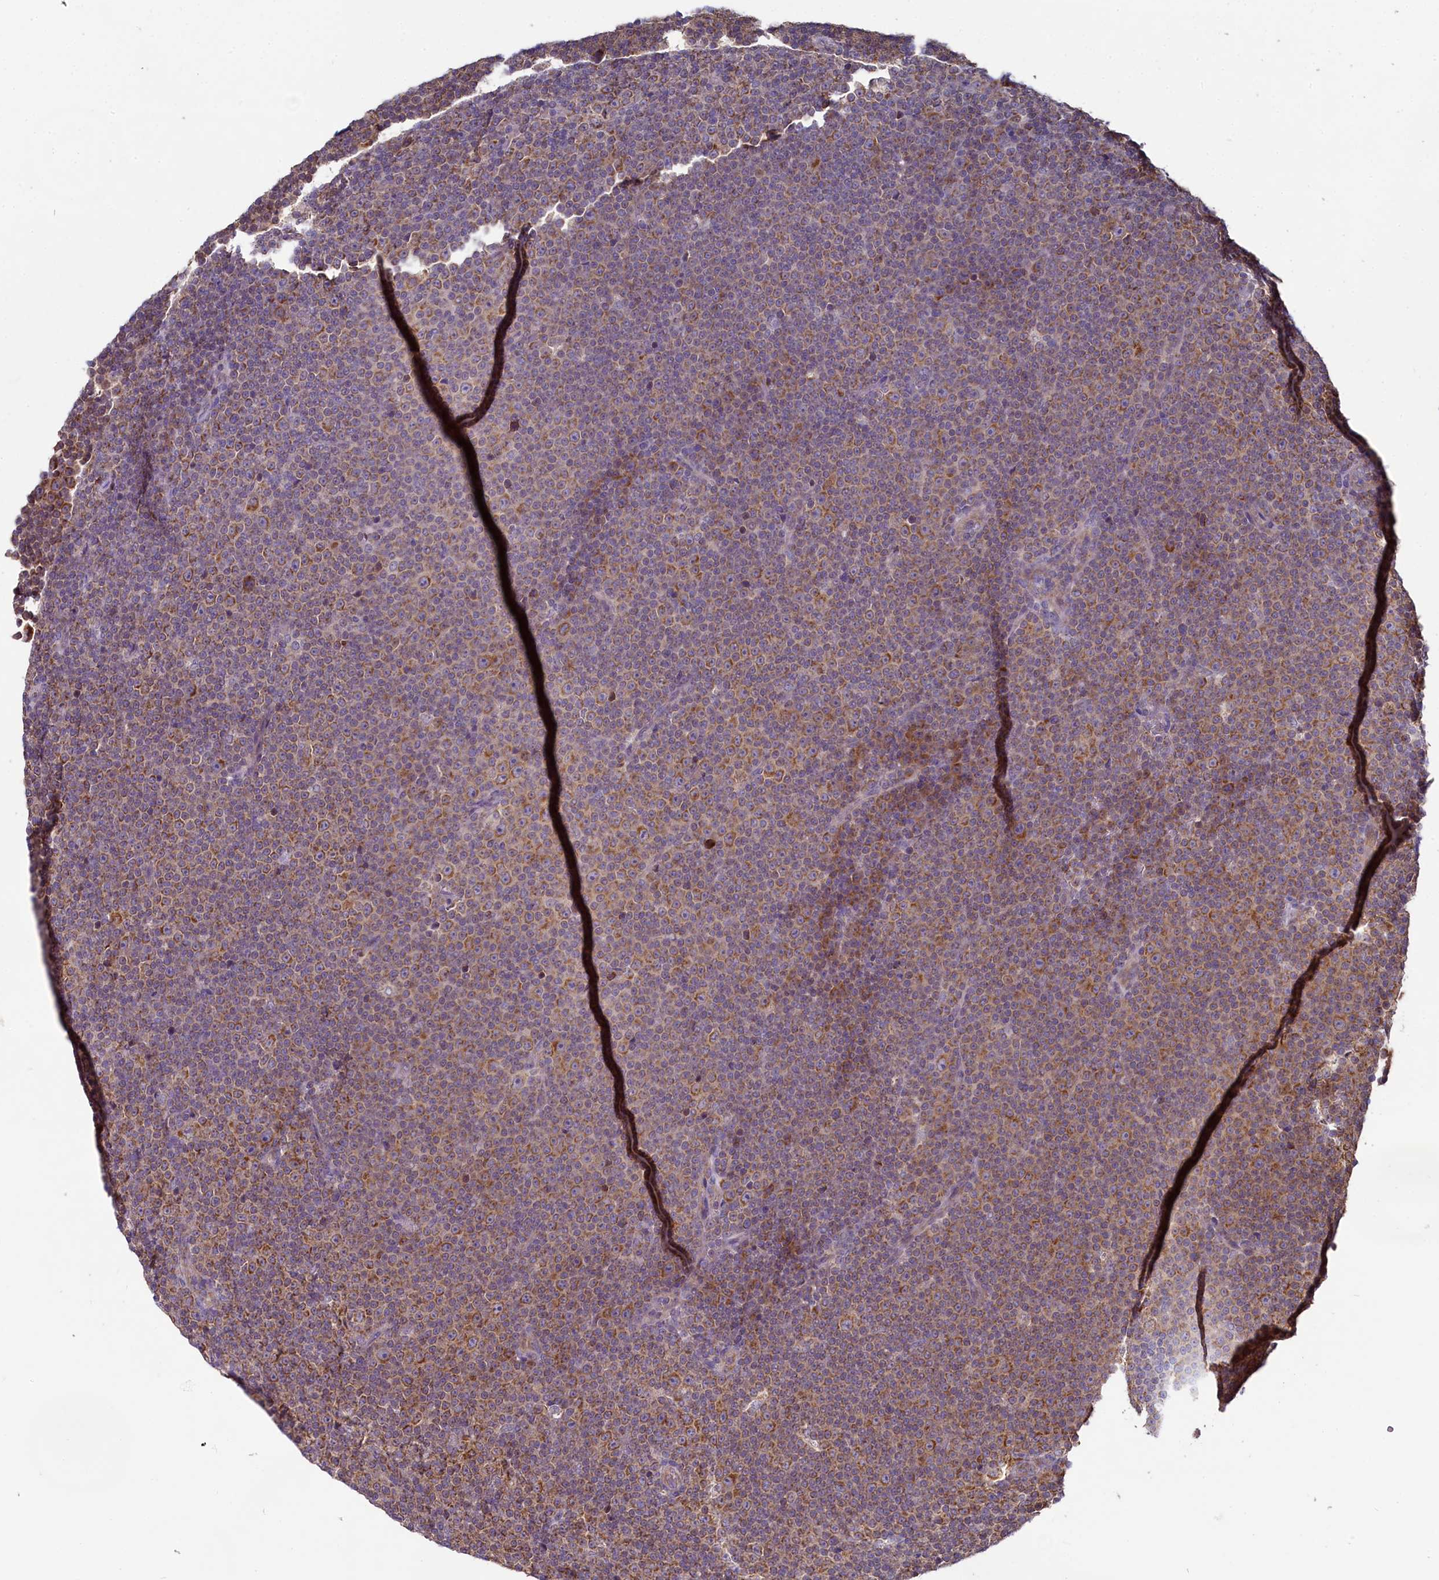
{"staining": {"intensity": "moderate", "quantity": "25%-75%", "location": "cytoplasmic/membranous"}, "tissue": "lymphoma", "cell_type": "Tumor cells", "image_type": "cancer", "snomed": [{"axis": "morphology", "description": "Malignant lymphoma, non-Hodgkin's type, Low grade"}, {"axis": "topography", "description": "Lymph node"}], "caption": "Tumor cells display medium levels of moderate cytoplasmic/membranous positivity in about 25%-75% of cells in human low-grade malignant lymphoma, non-Hodgkin's type.", "gene": "MRPL57", "patient": {"sex": "female", "age": 67}}